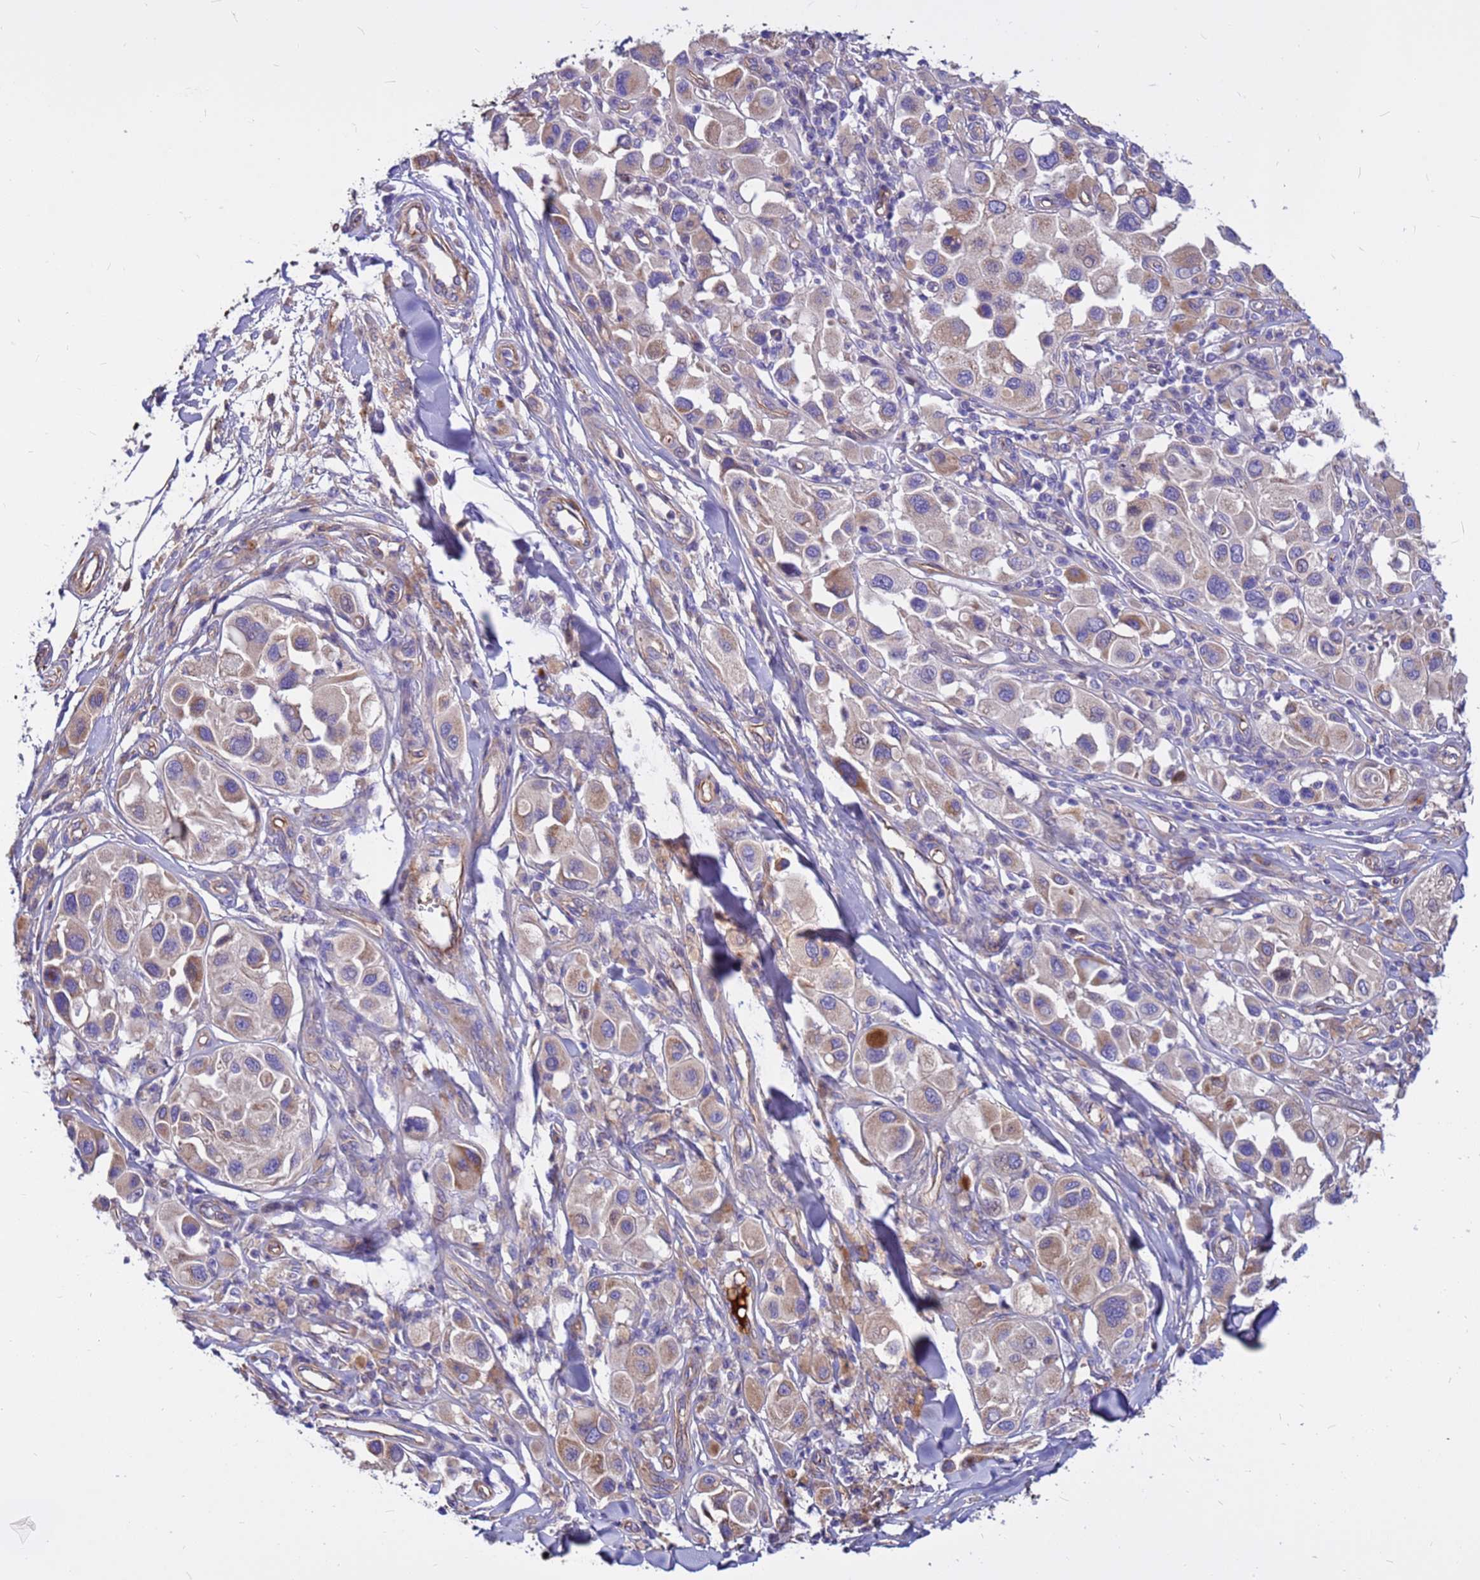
{"staining": {"intensity": "moderate", "quantity": "25%-75%", "location": "cytoplasmic/membranous"}, "tissue": "melanoma", "cell_type": "Tumor cells", "image_type": "cancer", "snomed": [{"axis": "morphology", "description": "Malignant melanoma, Metastatic site"}, {"axis": "topography", "description": "Skin"}], "caption": "Human malignant melanoma (metastatic site) stained with a protein marker exhibits moderate staining in tumor cells.", "gene": "CRHBP", "patient": {"sex": "male", "age": 41}}